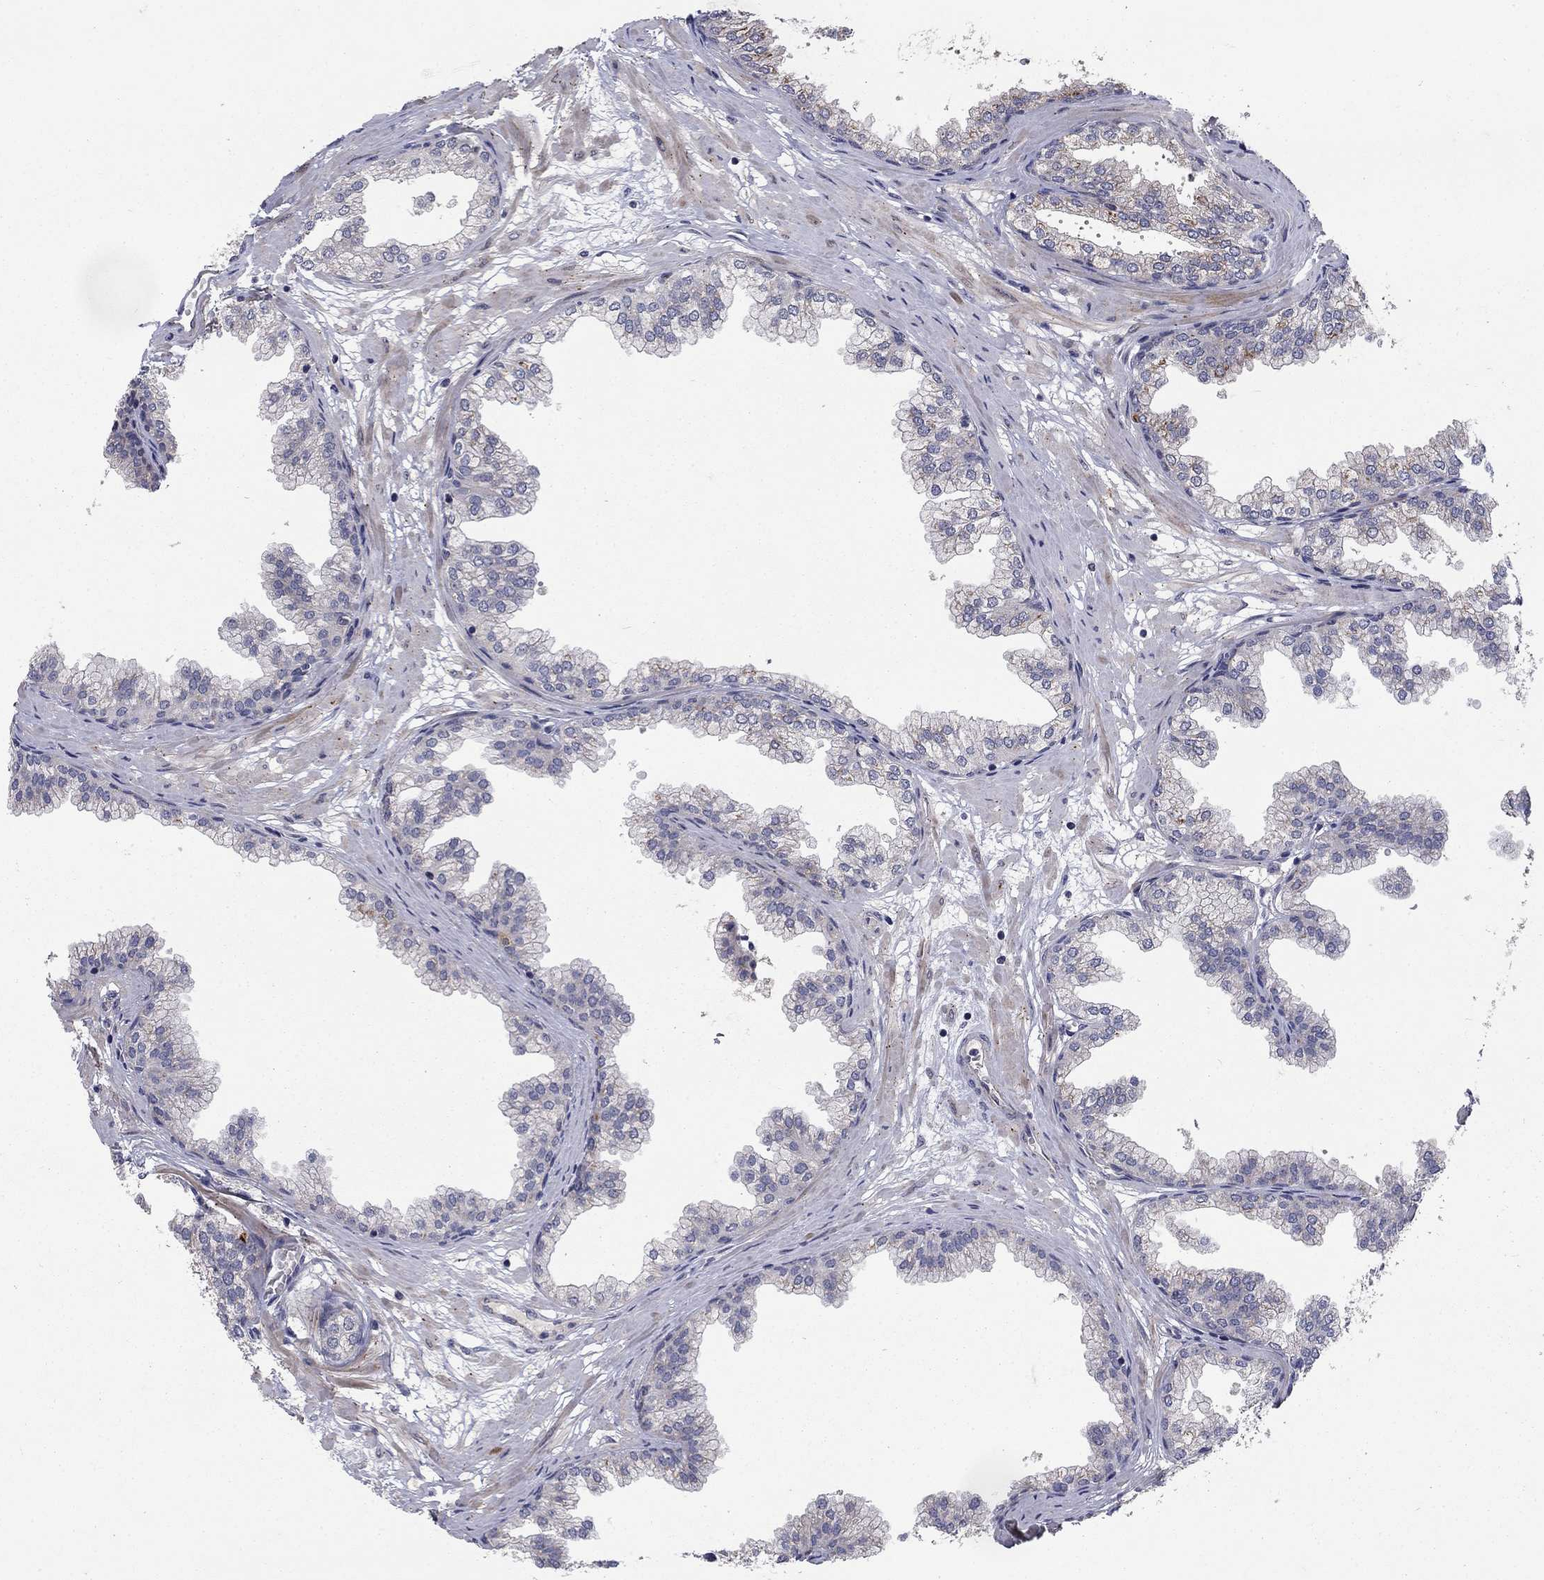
{"staining": {"intensity": "moderate", "quantity": "<25%", "location": "cytoplasmic/membranous"}, "tissue": "prostate", "cell_type": "Glandular cells", "image_type": "normal", "snomed": [{"axis": "morphology", "description": "Normal tissue, NOS"}, {"axis": "topography", "description": "Prostate"}], "caption": "This is a histology image of IHC staining of normal prostate, which shows moderate expression in the cytoplasmic/membranous of glandular cells.", "gene": "FAM3B", "patient": {"sex": "male", "age": 37}}